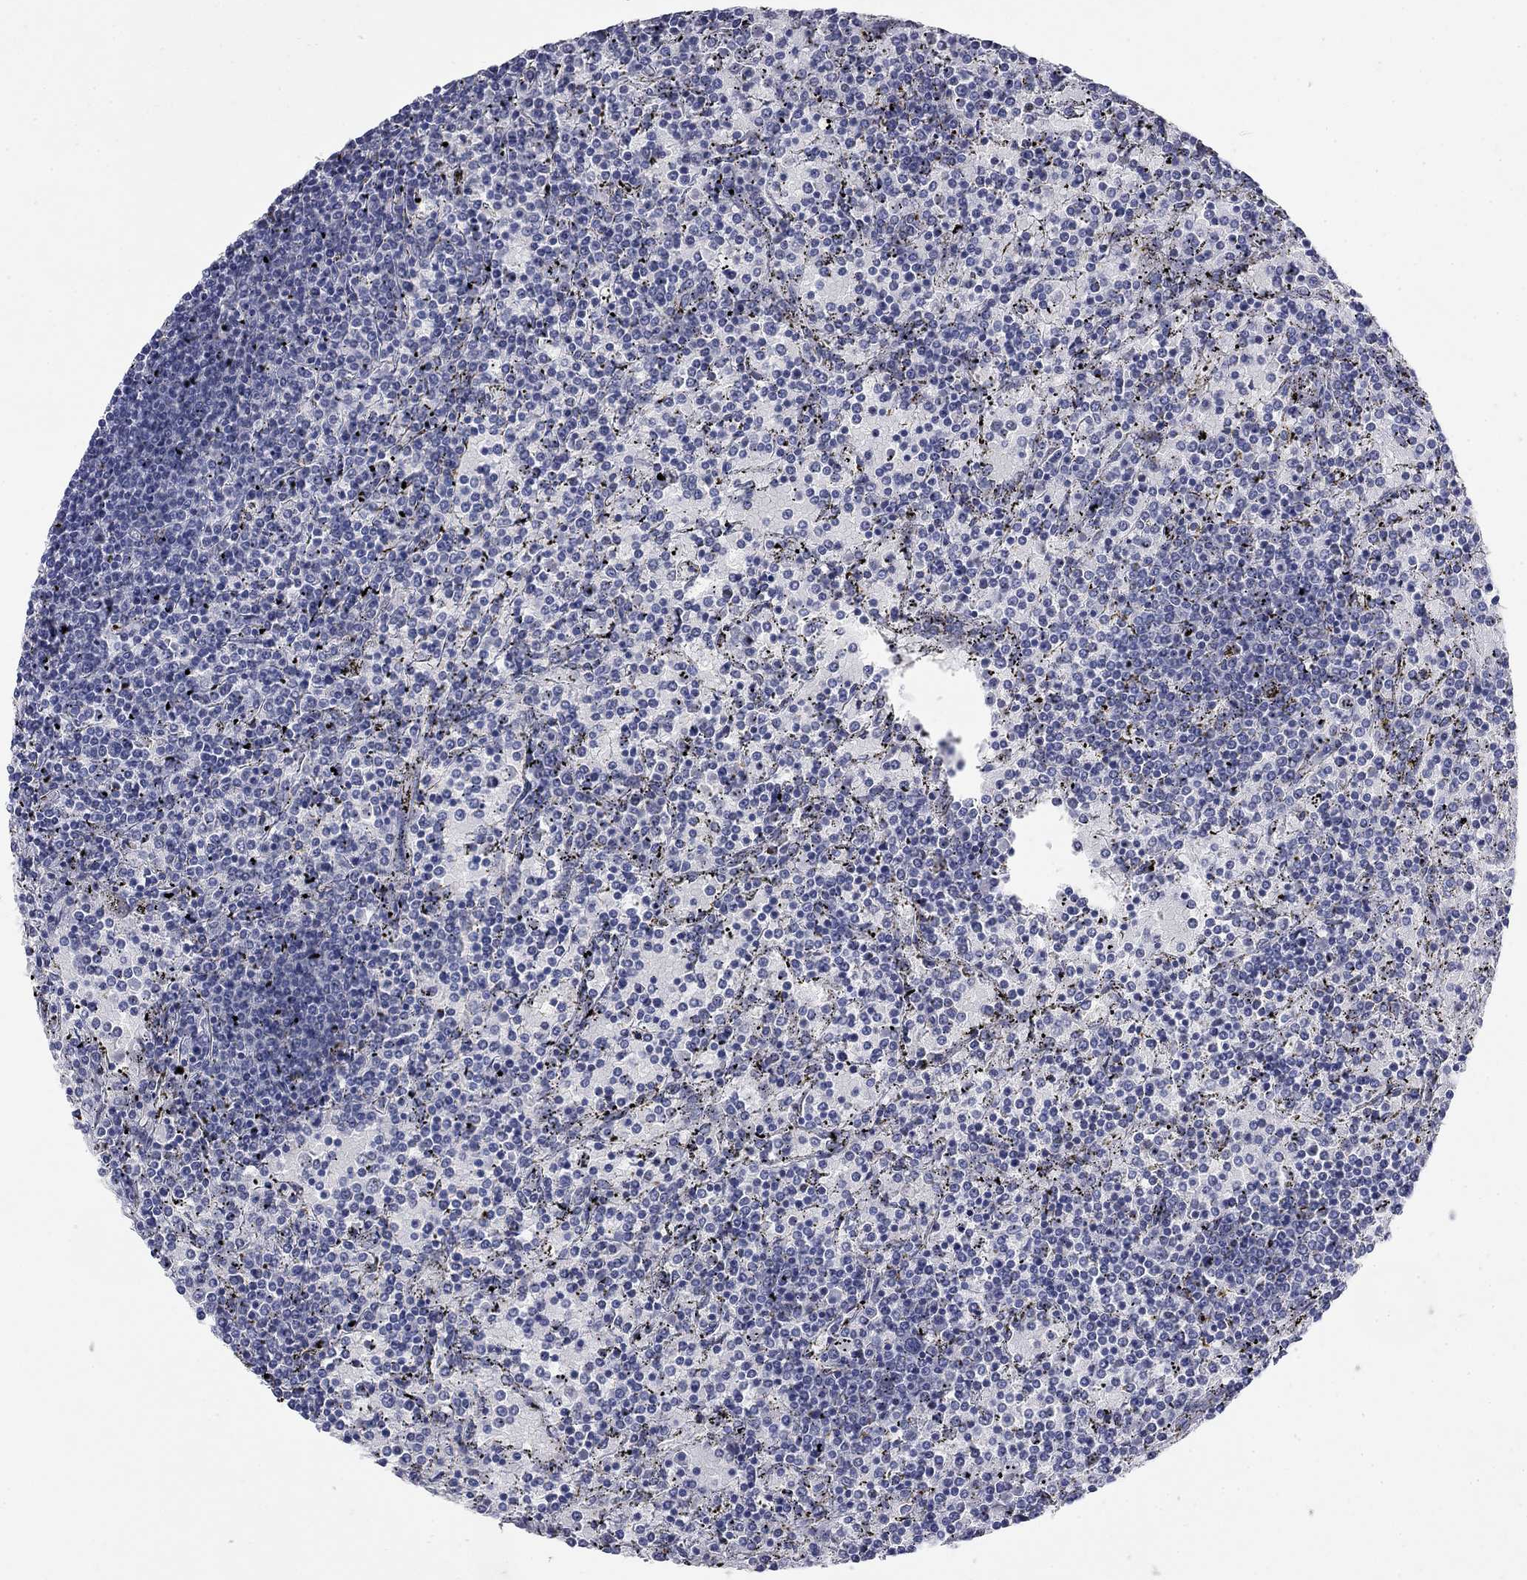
{"staining": {"intensity": "negative", "quantity": "none", "location": "none"}, "tissue": "lymphoma", "cell_type": "Tumor cells", "image_type": "cancer", "snomed": [{"axis": "morphology", "description": "Malignant lymphoma, non-Hodgkin's type, Low grade"}, {"axis": "topography", "description": "Spleen"}], "caption": "The immunohistochemistry (IHC) histopathology image has no significant expression in tumor cells of malignant lymphoma, non-Hodgkin's type (low-grade) tissue.", "gene": "SLC51A", "patient": {"sex": "female", "age": 77}}